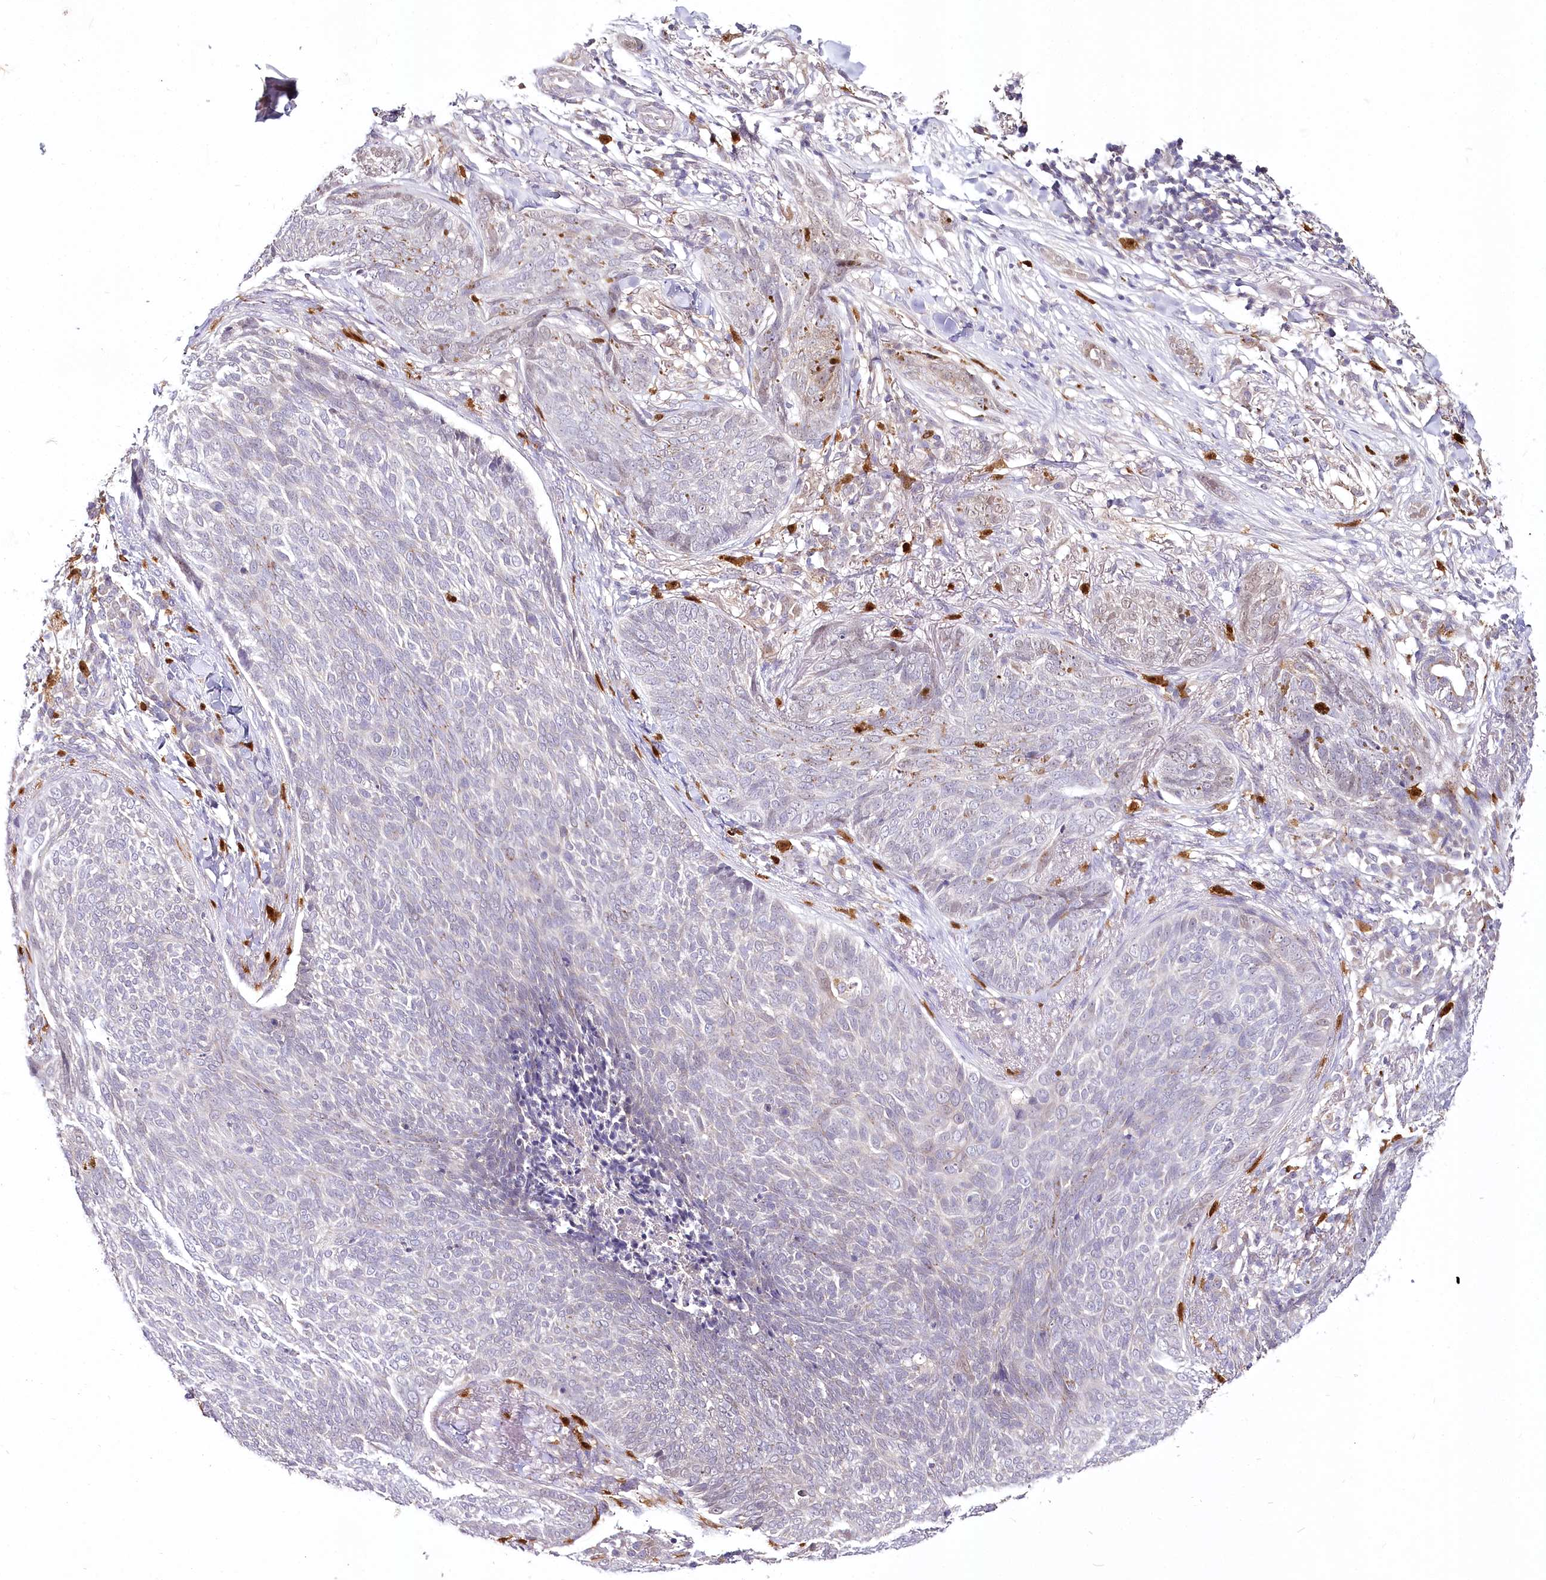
{"staining": {"intensity": "weak", "quantity": "<25%", "location": "cytoplasmic/membranous"}, "tissue": "skin cancer", "cell_type": "Tumor cells", "image_type": "cancer", "snomed": [{"axis": "morphology", "description": "Basal cell carcinoma"}, {"axis": "topography", "description": "Skin"}], "caption": "An image of human skin basal cell carcinoma is negative for staining in tumor cells. (IHC, brightfield microscopy, high magnification).", "gene": "VWA5A", "patient": {"sex": "male", "age": 85}}